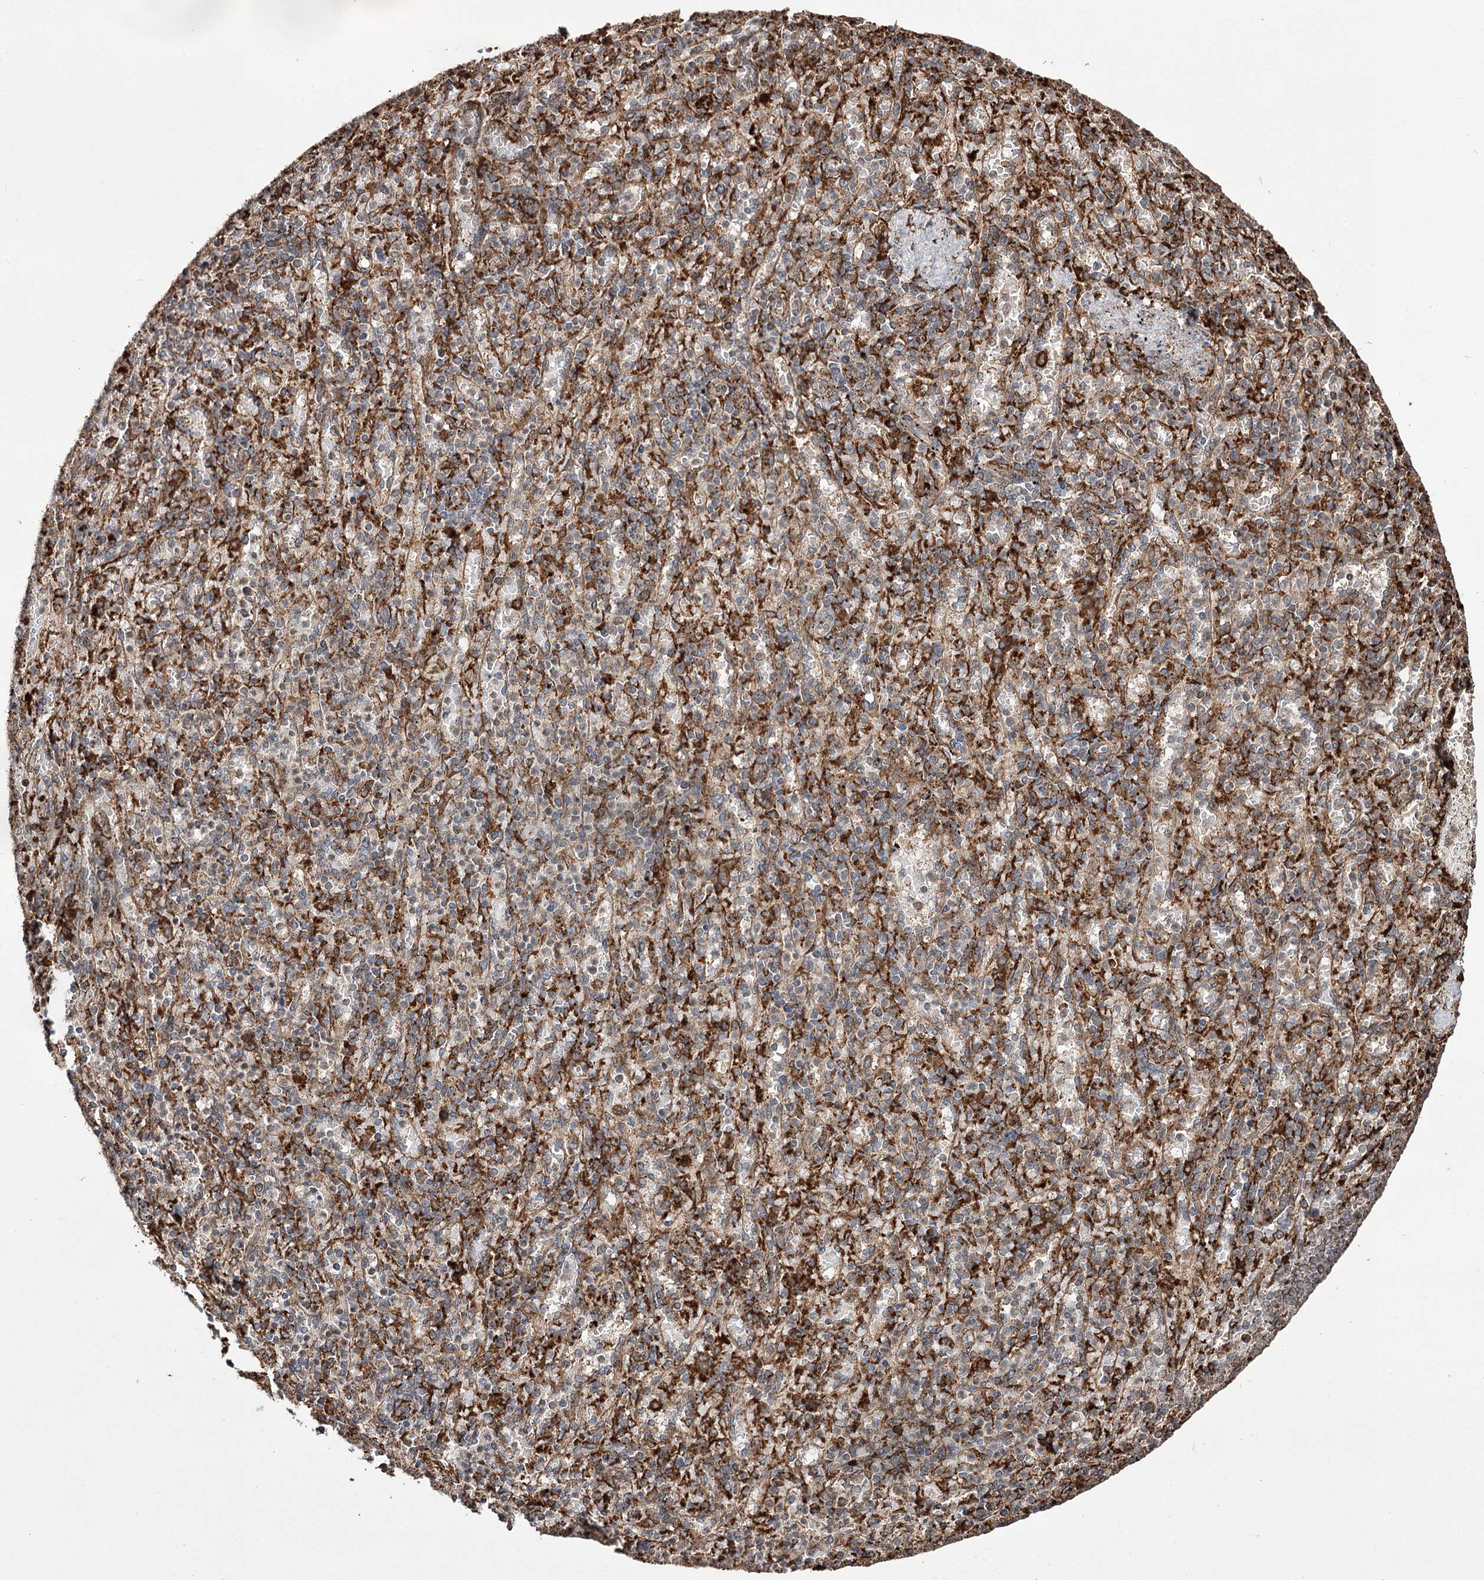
{"staining": {"intensity": "weak", "quantity": "<25%", "location": "cytoplasmic/membranous"}, "tissue": "spleen", "cell_type": "Cells in red pulp", "image_type": "normal", "snomed": [{"axis": "morphology", "description": "Normal tissue, NOS"}, {"axis": "topography", "description": "Spleen"}], "caption": "IHC micrograph of benign human spleen stained for a protein (brown), which demonstrates no positivity in cells in red pulp. Brightfield microscopy of immunohistochemistry stained with DAB (3,3'-diaminobenzidine) (brown) and hematoxylin (blue), captured at high magnification.", "gene": "FANCL", "patient": {"sex": "female", "age": 74}}